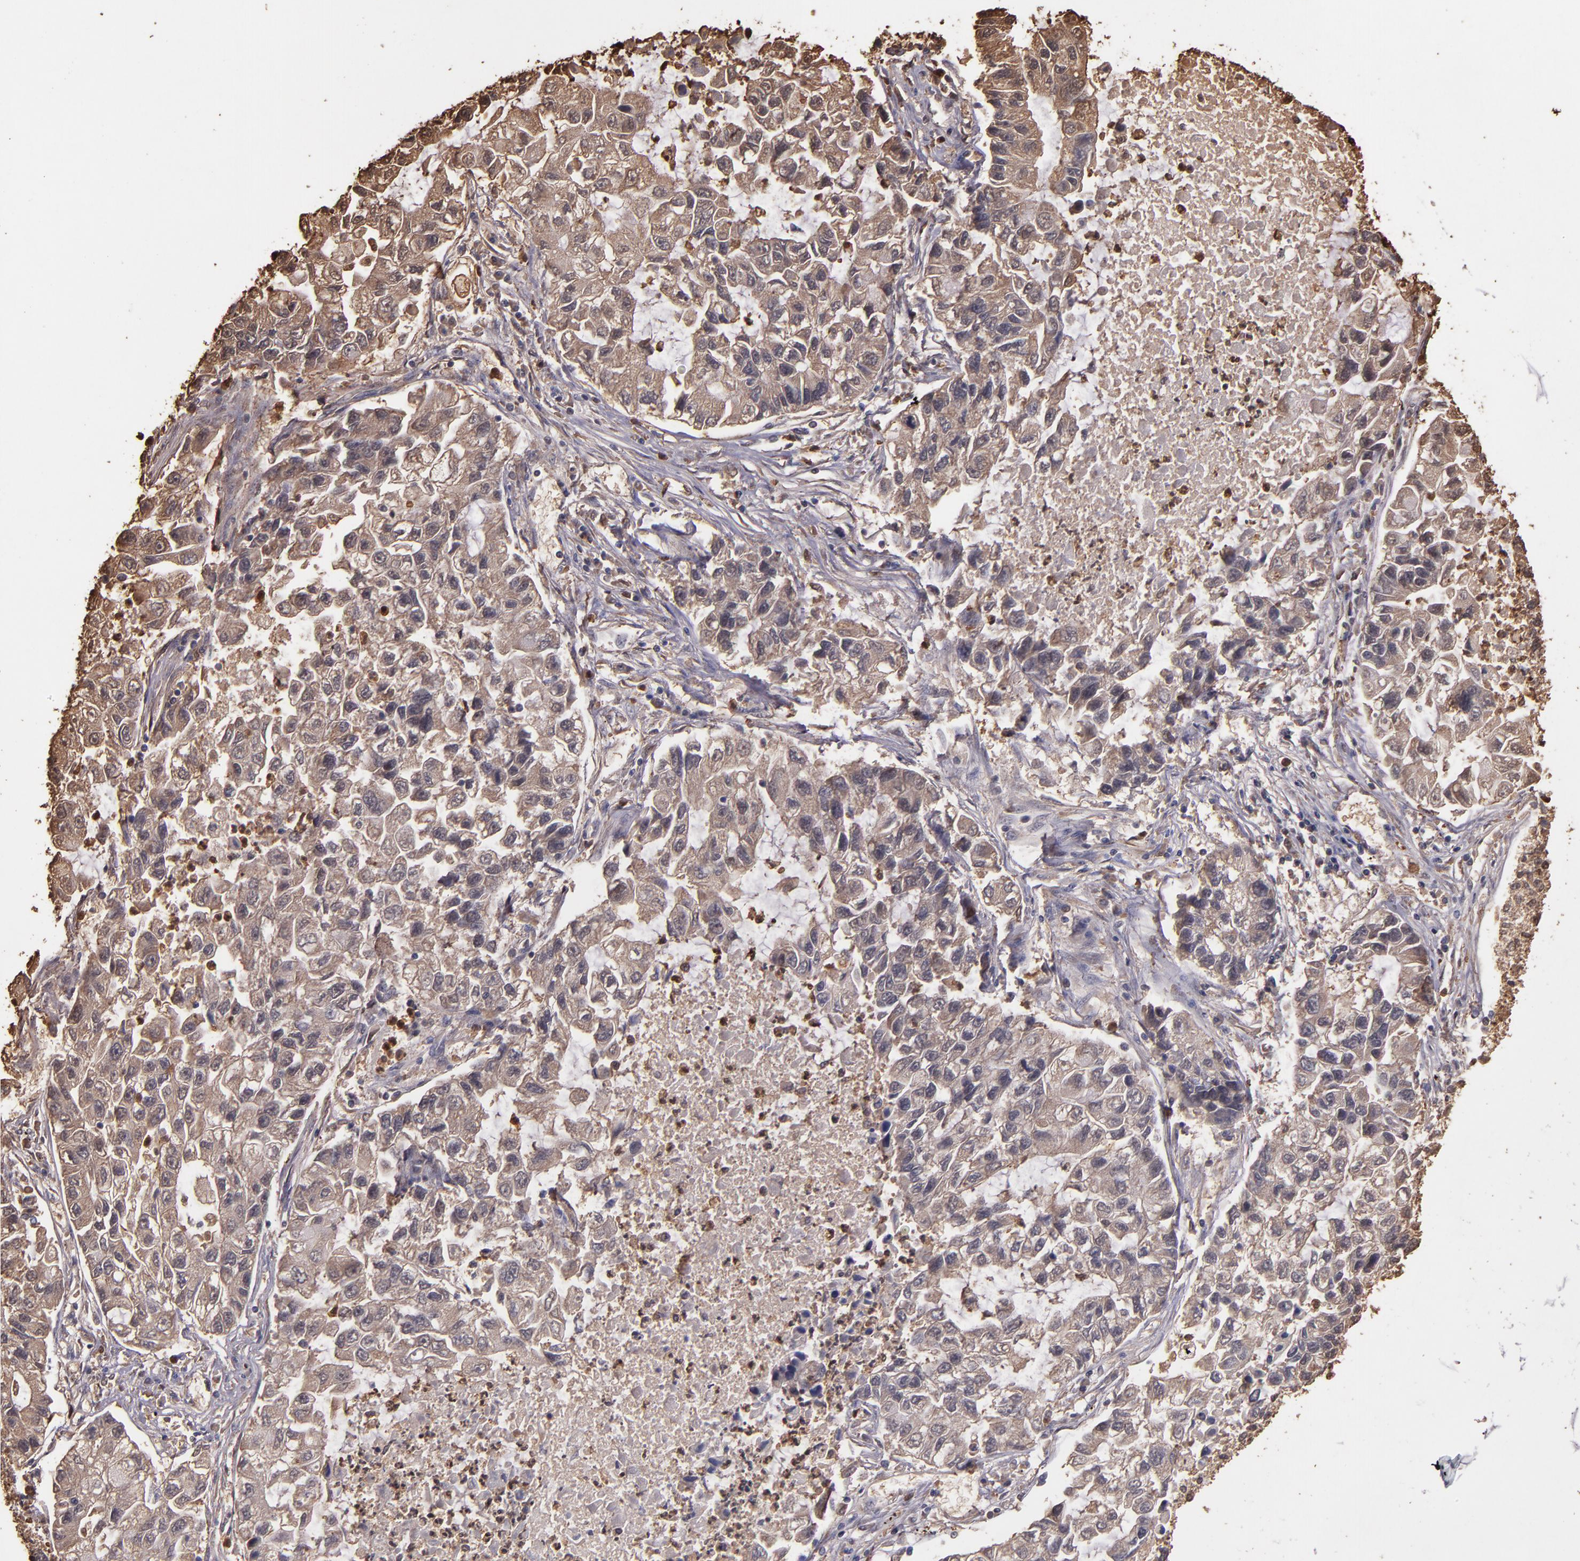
{"staining": {"intensity": "weak", "quantity": ">75%", "location": "cytoplasmic/membranous"}, "tissue": "lung cancer", "cell_type": "Tumor cells", "image_type": "cancer", "snomed": [{"axis": "morphology", "description": "Adenocarcinoma, NOS"}, {"axis": "topography", "description": "Lung"}], "caption": "Protein analysis of lung cancer (adenocarcinoma) tissue displays weak cytoplasmic/membranous staining in about >75% of tumor cells.", "gene": "S100A6", "patient": {"sex": "female", "age": 51}}